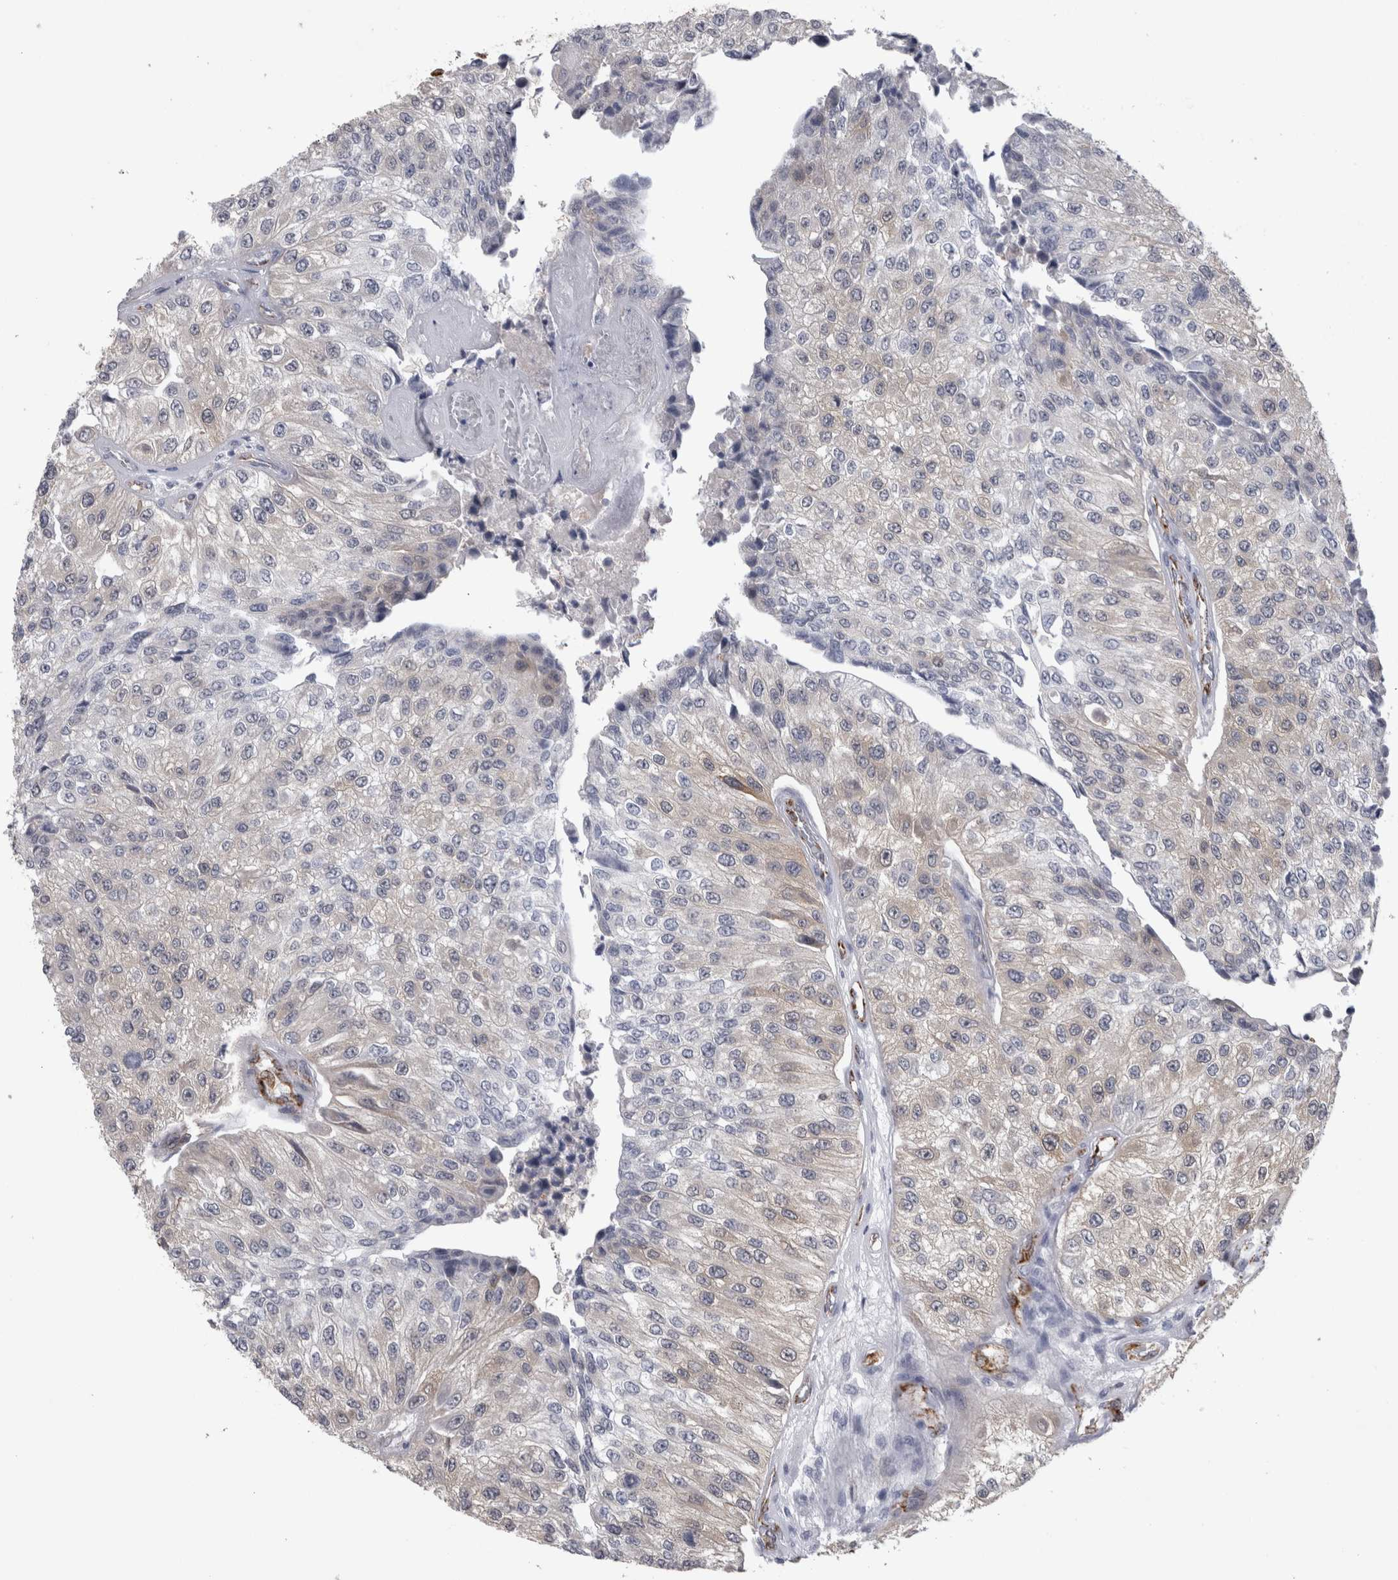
{"staining": {"intensity": "weak", "quantity": "<25%", "location": "cytoplasmic/membranous"}, "tissue": "urothelial cancer", "cell_type": "Tumor cells", "image_type": "cancer", "snomed": [{"axis": "morphology", "description": "Urothelial carcinoma, High grade"}, {"axis": "topography", "description": "Kidney"}, {"axis": "topography", "description": "Urinary bladder"}], "caption": "Immunohistochemical staining of urothelial cancer demonstrates no significant staining in tumor cells.", "gene": "ACOT7", "patient": {"sex": "male", "age": 77}}